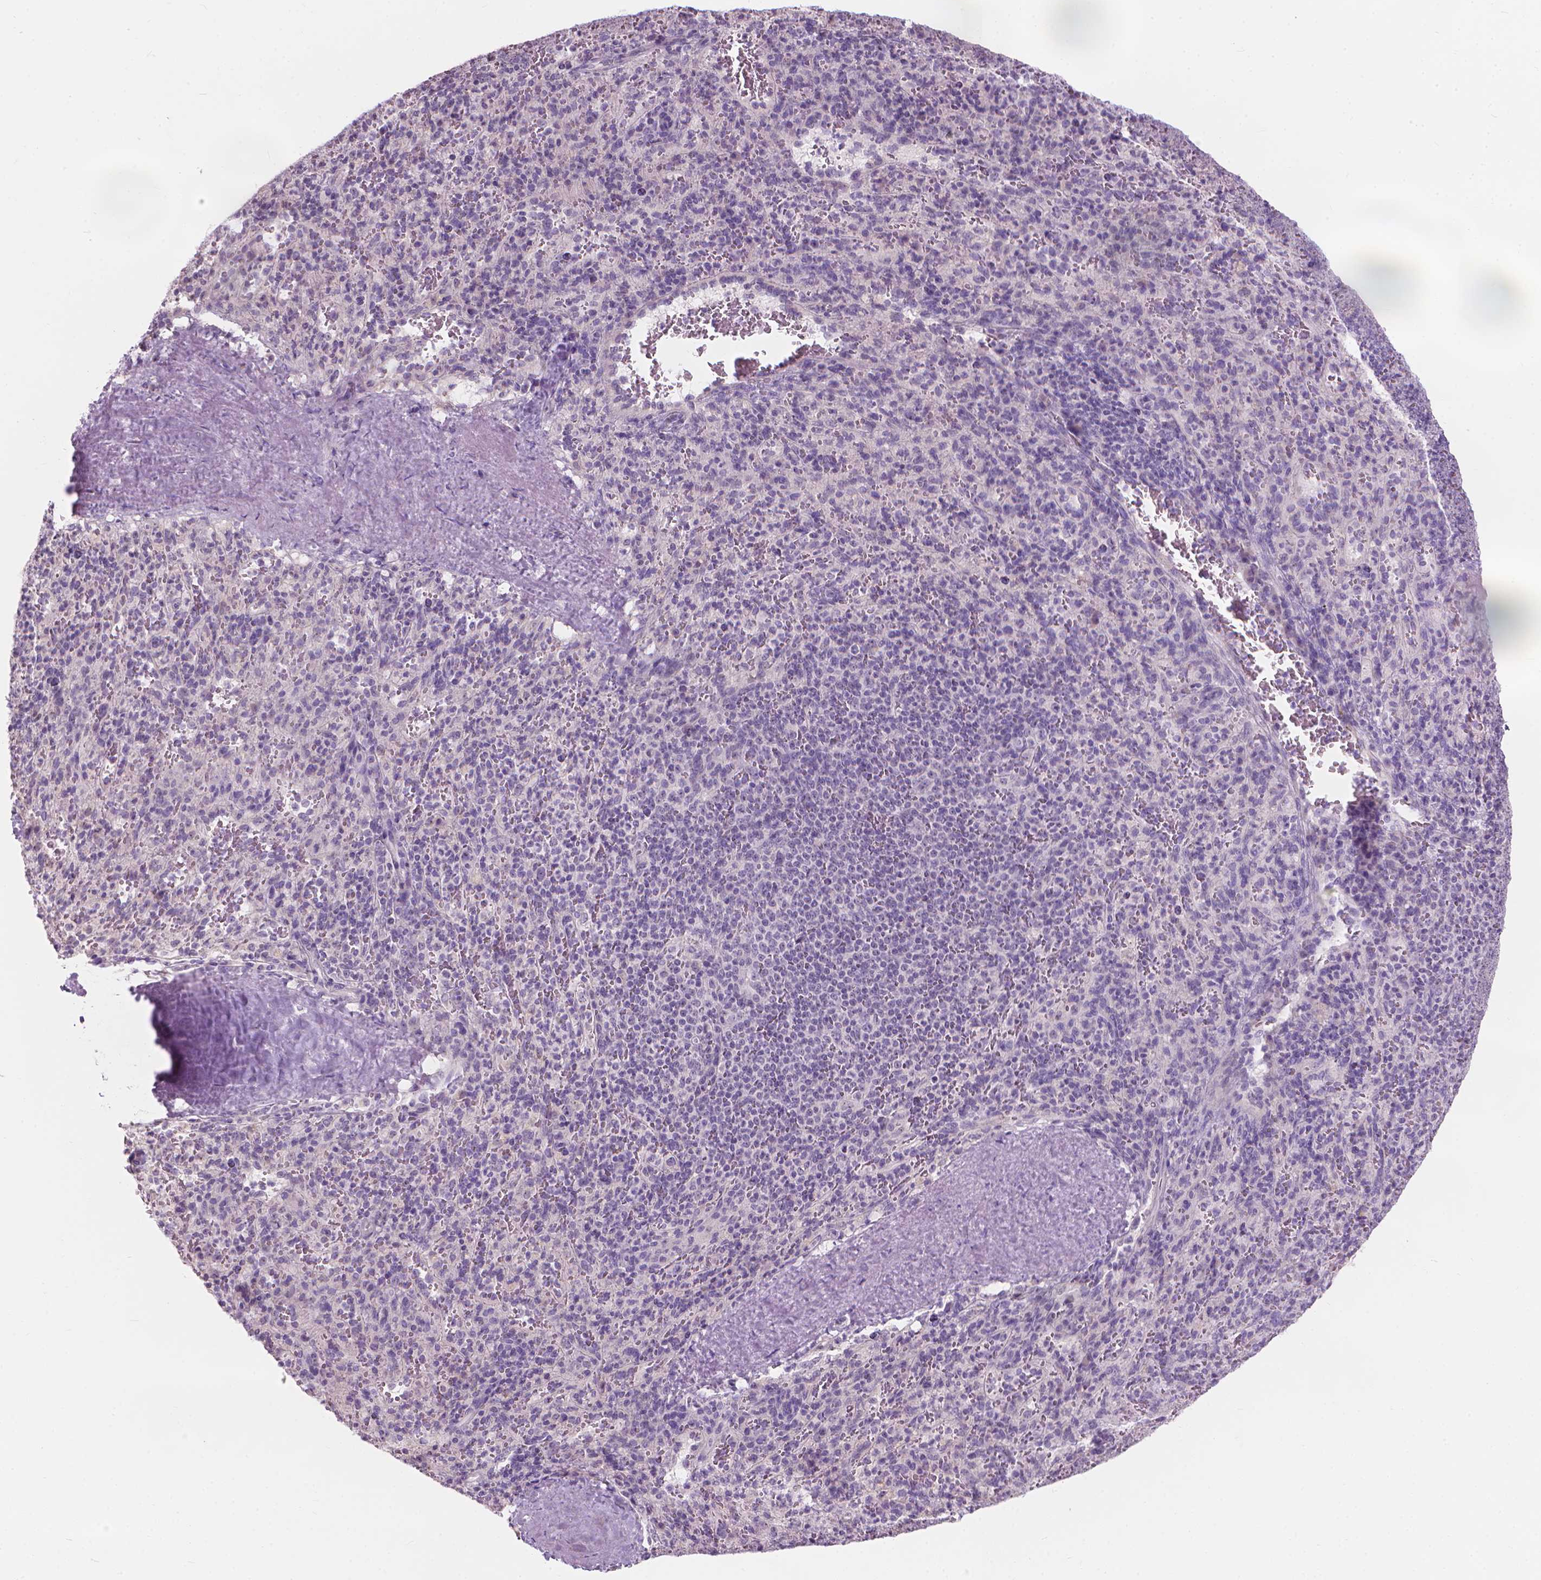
{"staining": {"intensity": "negative", "quantity": "none", "location": "none"}, "tissue": "spleen", "cell_type": "Cells in red pulp", "image_type": "normal", "snomed": [{"axis": "morphology", "description": "Normal tissue, NOS"}, {"axis": "topography", "description": "Spleen"}], "caption": "Immunohistochemical staining of unremarkable spleen demonstrates no significant positivity in cells in red pulp.", "gene": "GPRC5A", "patient": {"sex": "male", "age": 57}}